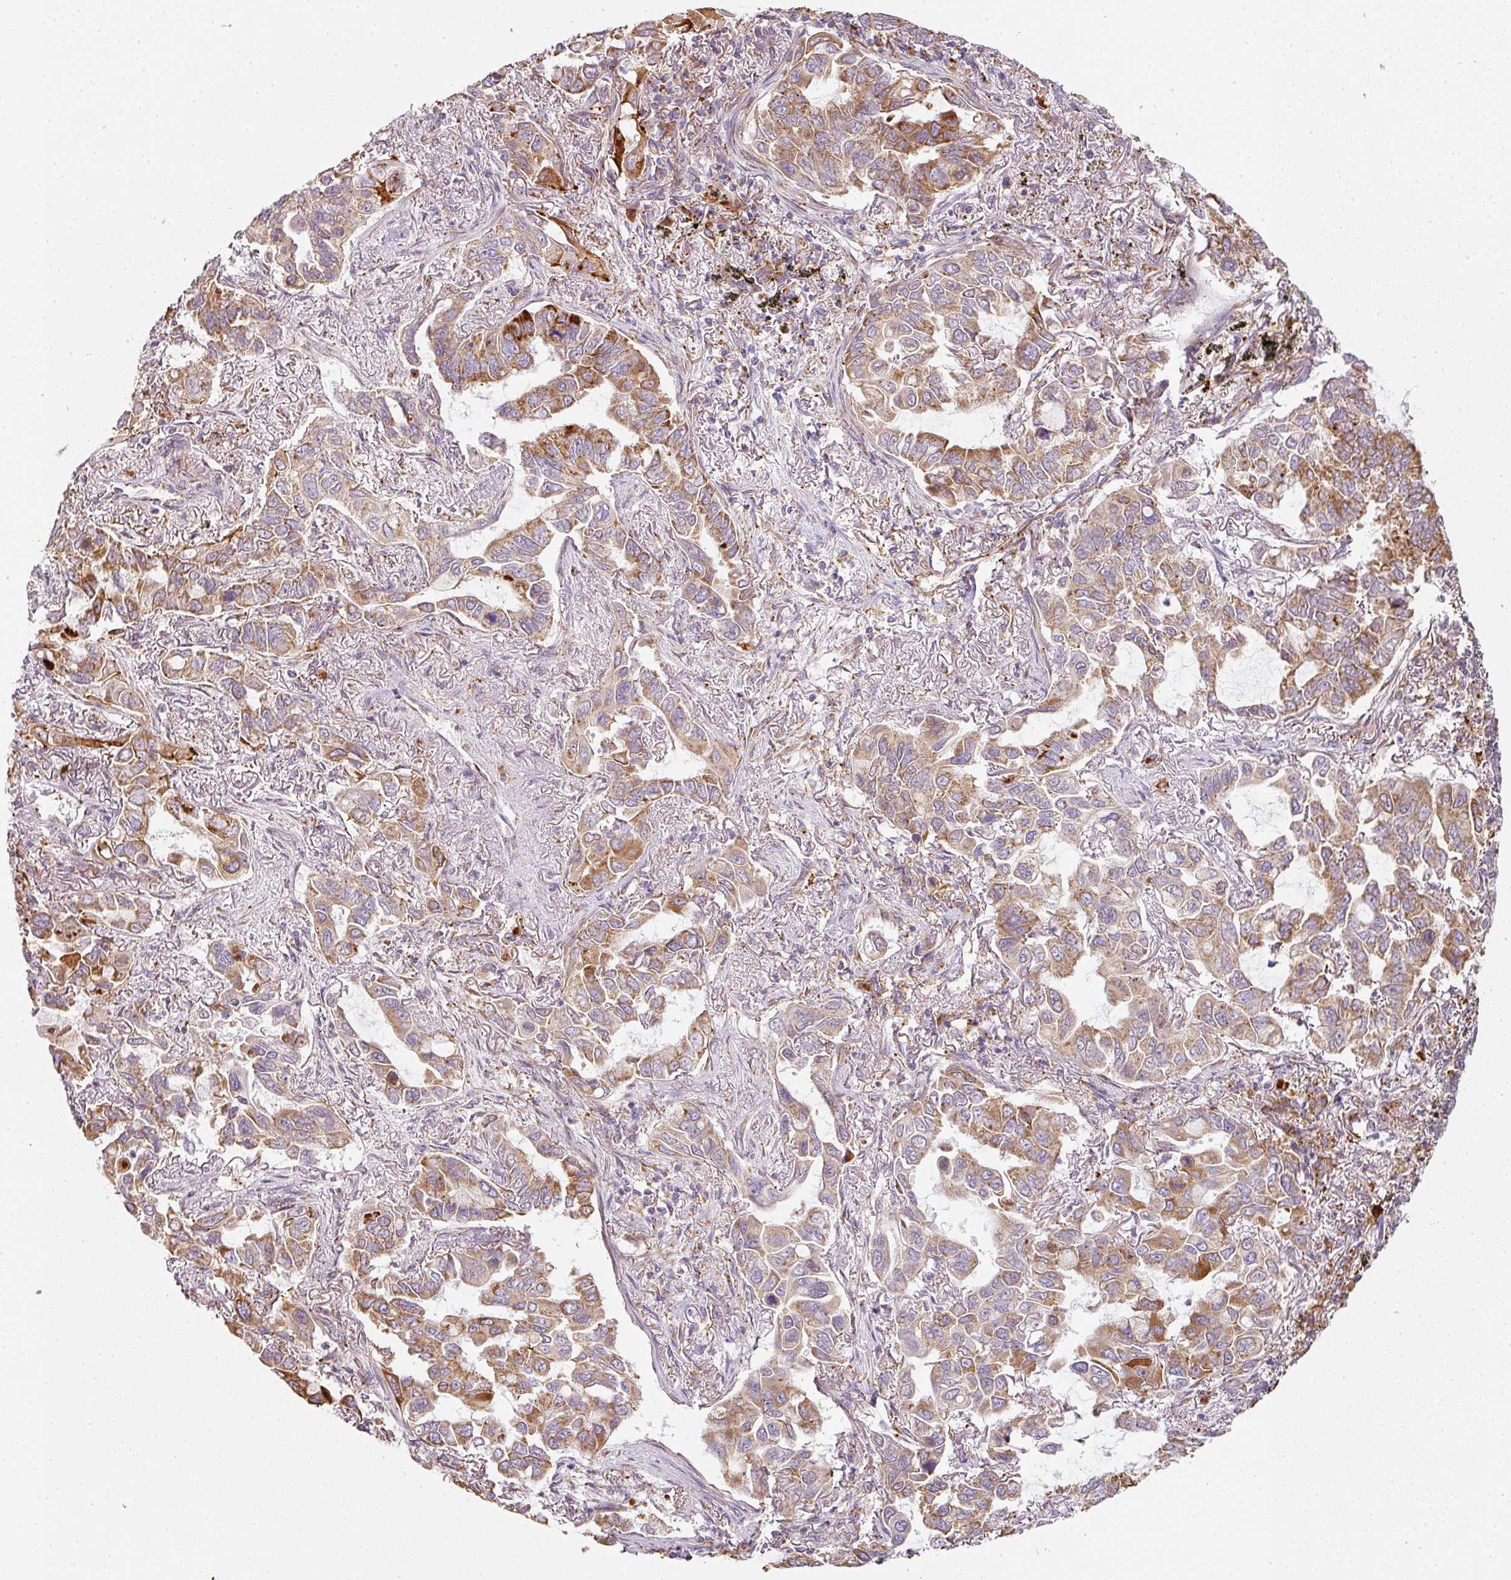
{"staining": {"intensity": "moderate", "quantity": ">75%", "location": "cytoplasmic/membranous"}, "tissue": "lung cancer", "cell_type": "Tumor cells", "image_type": "cancer", "snomed": [{"axis": "morphology", "description": "Adenocarcinoma, NOS"}, {"axis": "topography", "description": "Lung"}], "caption": "Immunohistochemical staining of human adenocarcinoma (lung) reveals medium levels of moderate cytoplasmic/membranous expression in about >75% of tumor cells.", "gene": "MORN4", "patient": {"sex": "male", "age": 64}}